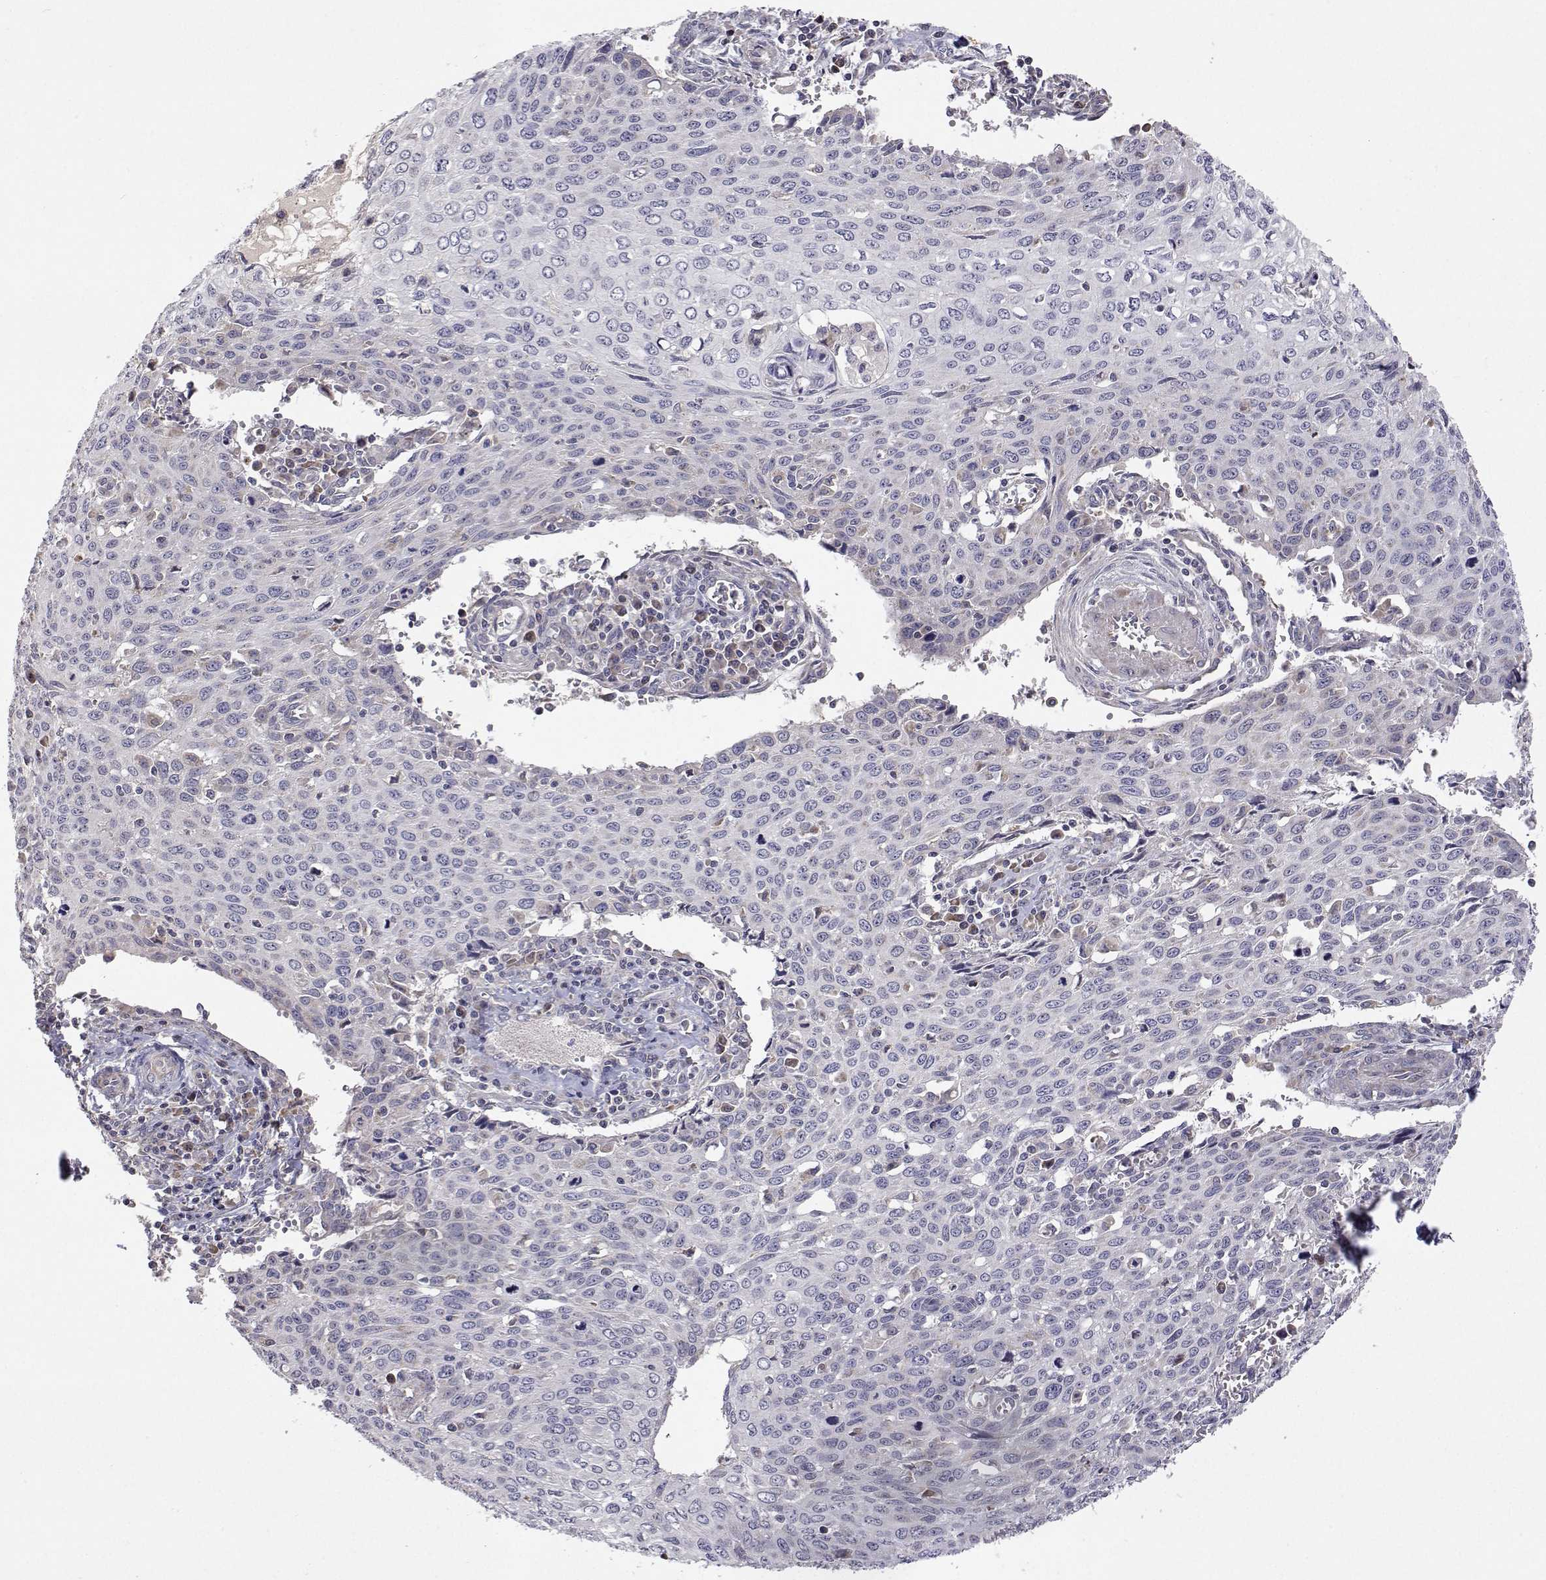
{"staining": {"intensity": "negative", "quantity": "none", "location": "none"}, "tissue": "cervical cancer", "cell_type": "Tumor cells", "image_type": "cancer", "snomed": [{"axis": "morphology", "description": "Squamous cell carcinoma, NOS"}, {"axis": "topography", "description": "Cervix"}], "caption": "Tumor cells show no significant protein staining in cervical cancer (squamous cell carcinoma). (DAB (3,3'-diaminobenzidine) IHC with hematoxylin counter stain).", "gene": "MRPL3", "patient": {"sex": "female", "age": 38}}